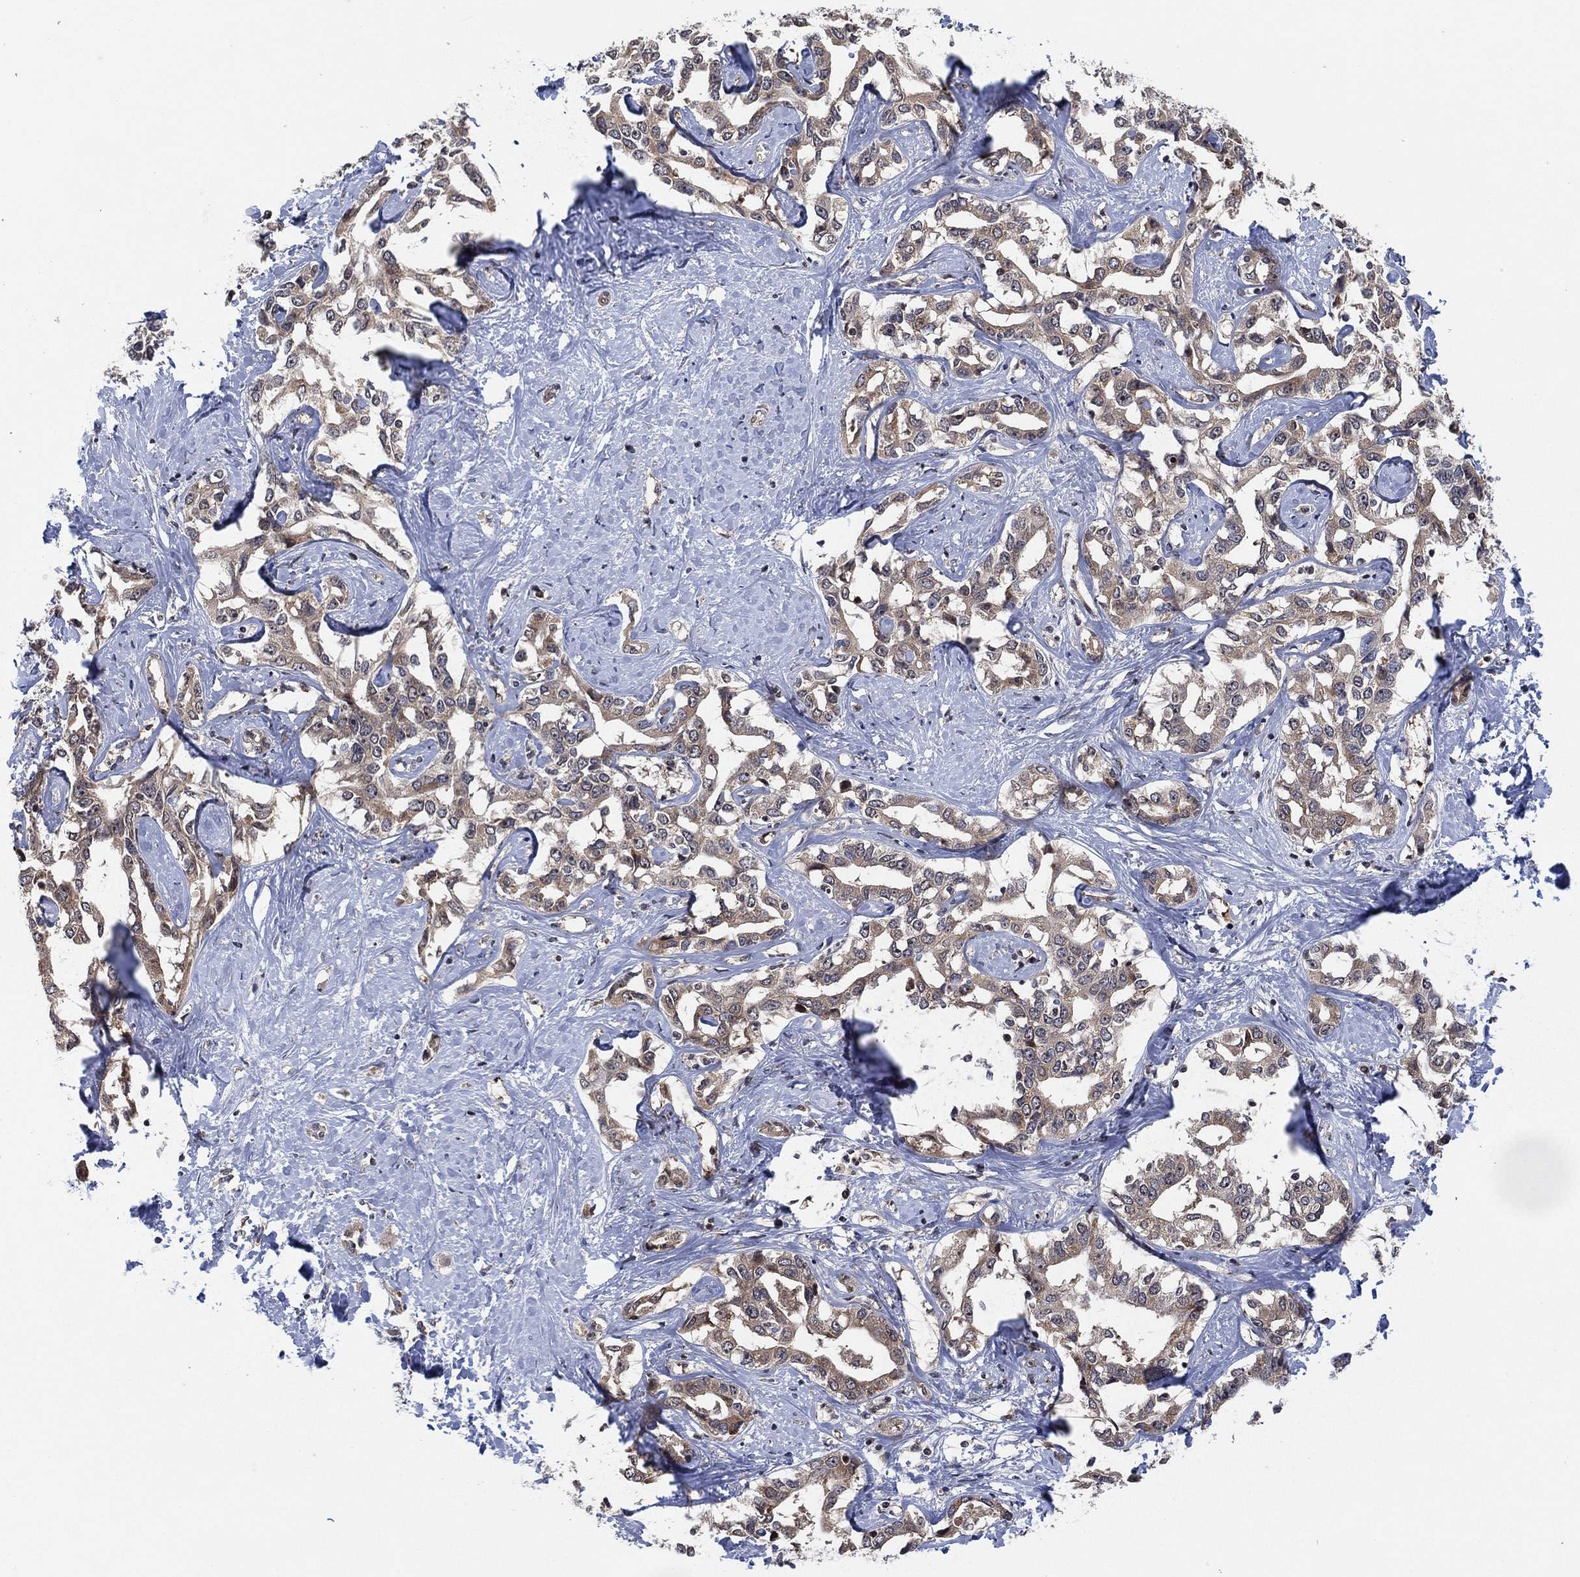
{"staining": {"intensity": "weak", "quantity": ">75%", "location": "cytoplasmic/membranous"}, "tissue": "liver cancer", "cell_type": "Tumor cells", "image_type": "cancer", "snomed": [{"axis": "morphology", "description": "Cholangiocarcinoma"}, {"axis": "topography", "description": "Liver"}], "caption": "Immunohistochemistry (IHC) (DAB (3,3'-diaminobenzidine)) staining of human cholangiocarcinoma (liver) reveals weak cytoplasmic/membranous protein expression in about >75% of tumor cells.", "gene": "TMCO1", "patient": {"sex": "male", "age": 59}}